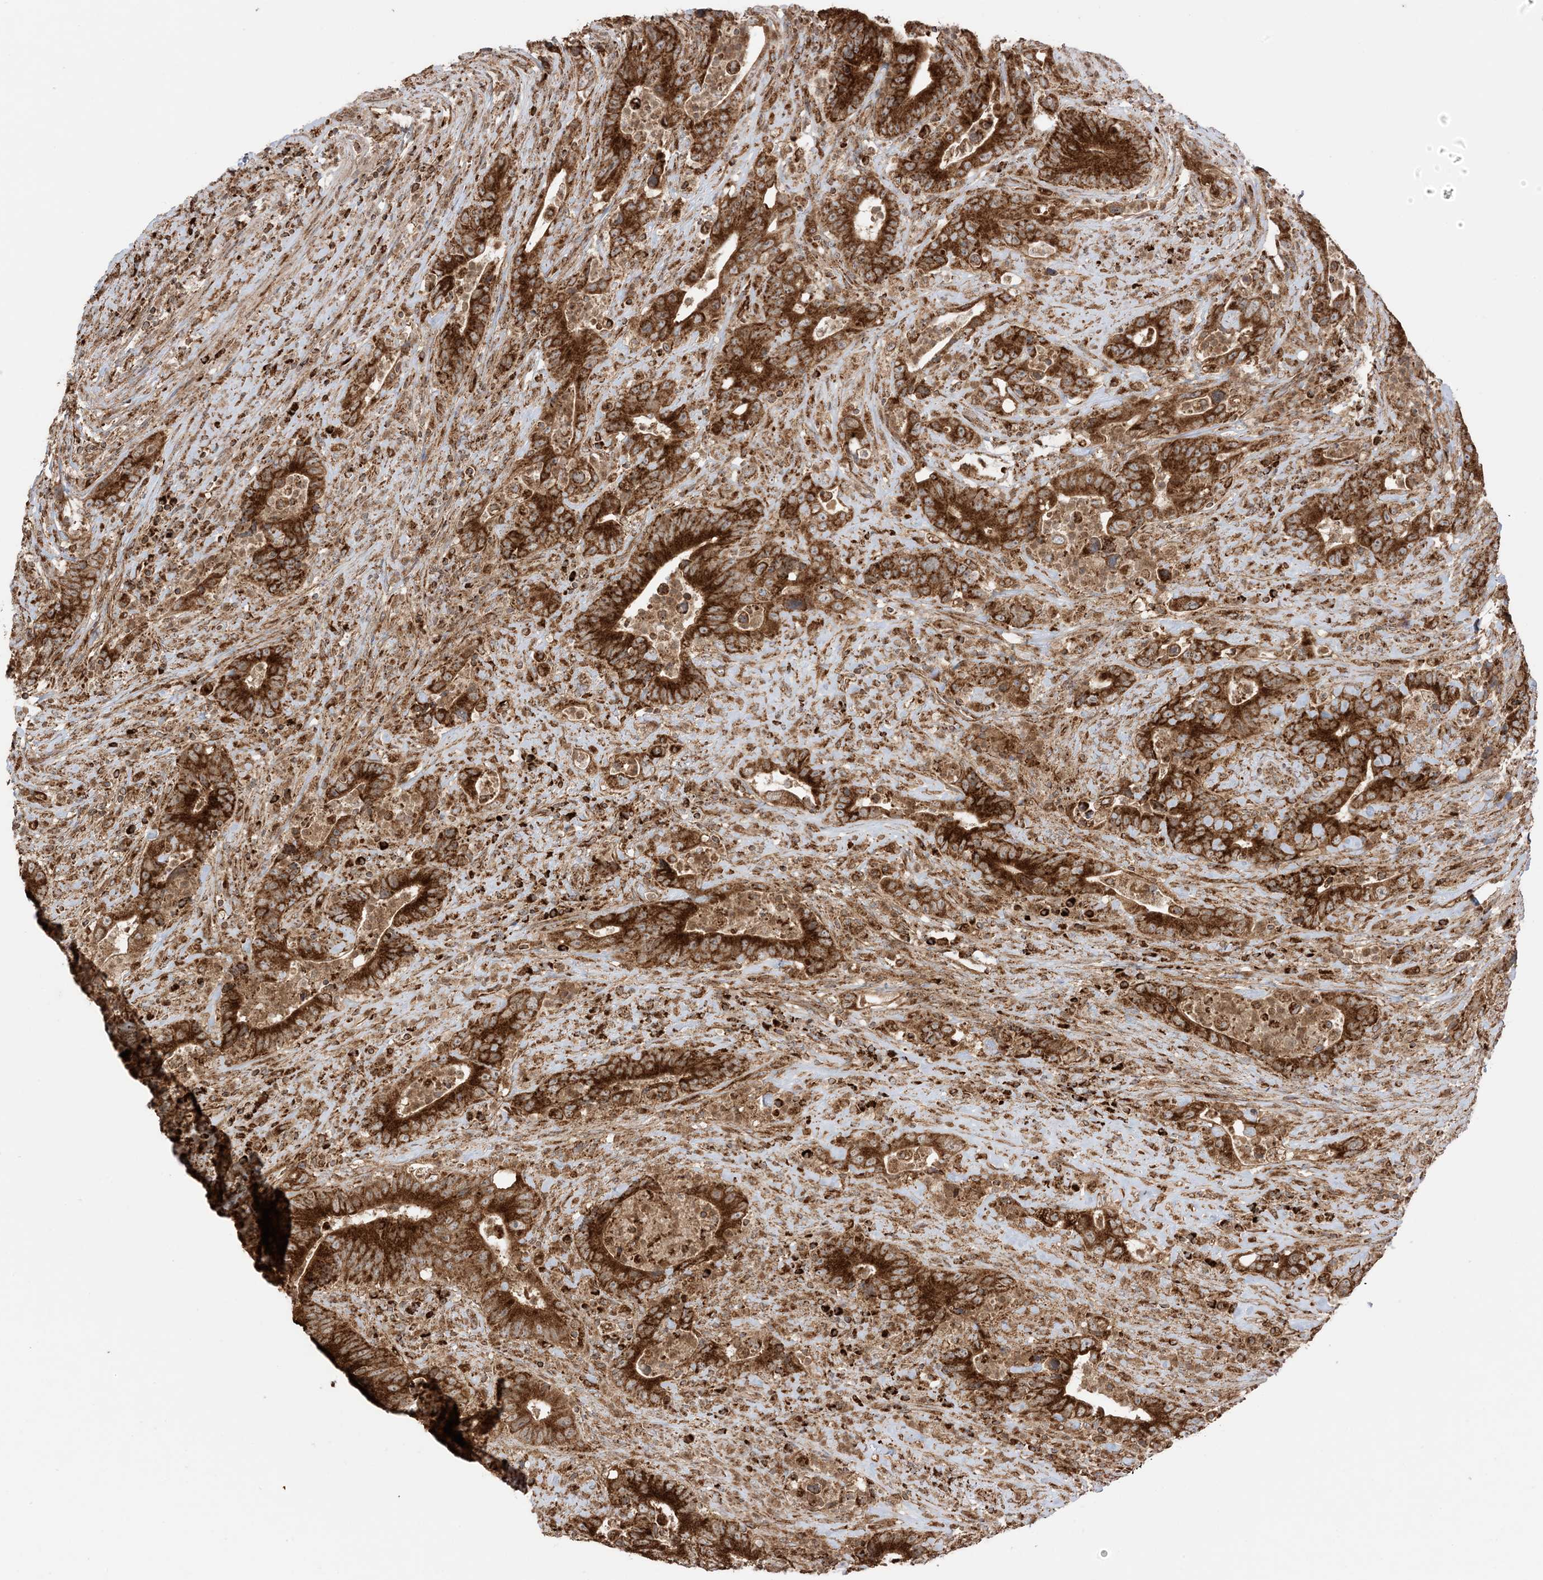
{"staining": {"intensity": "strong", "quantity": ">75%", "location": "cytoplasmic/membranous"}, "tissue": "colorectal cancer", "cell_type": "Tumor cells", "image_type": "cancer", "snomed": [{"axis": "morphology", "description": "Adenocarcinoma, NOS"}, {"axis": "topography", "description": "Colon"}], "caption": "Human colorectal cancer (adenocarcinoma) stained with a brown dye exhibits strong cytoplasmic/membranous positive positivity in about >75% of tumor cells.", "gene": "N4BP3", "patient": {"sex": "female", "age": 75}}